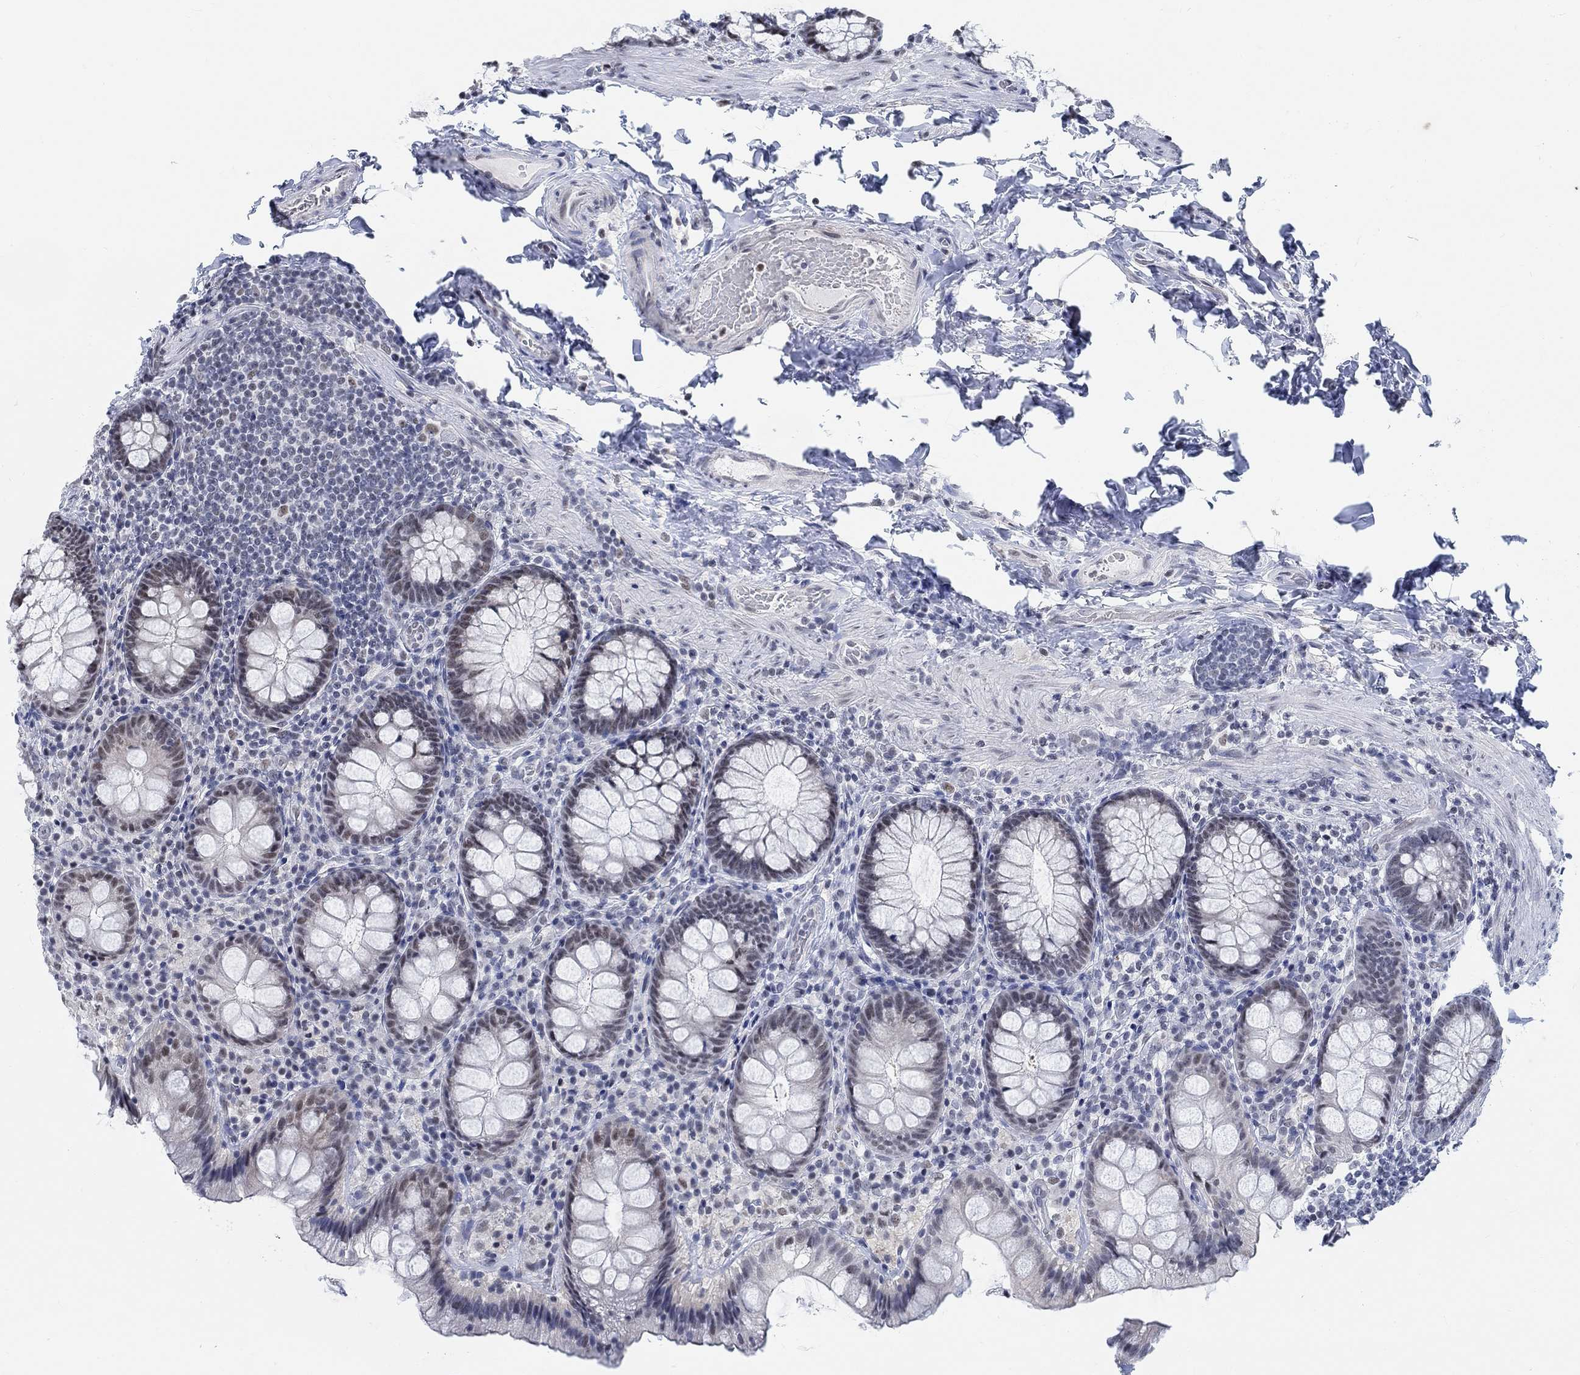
{"staining": {"intensity": "negative", "quantity": "none", "location": "none"}, "tissue": "colon", "cell_type": "Endothelial cells", "image_type": "normal", "snomed": [{"axis": "morphology", "description": "Normal tissue, NOS"}, {"axis": "topography", "description": "Colon"}], "caption": "IHC histopathology image of unremarkable colon: colon stained with DAB (3,3'-diaminobenzidine) demonstrates no significant protein positivity in endothelial cells.", "gene": "KCNH8", "patient": {"sex": "female", "age": 86}}